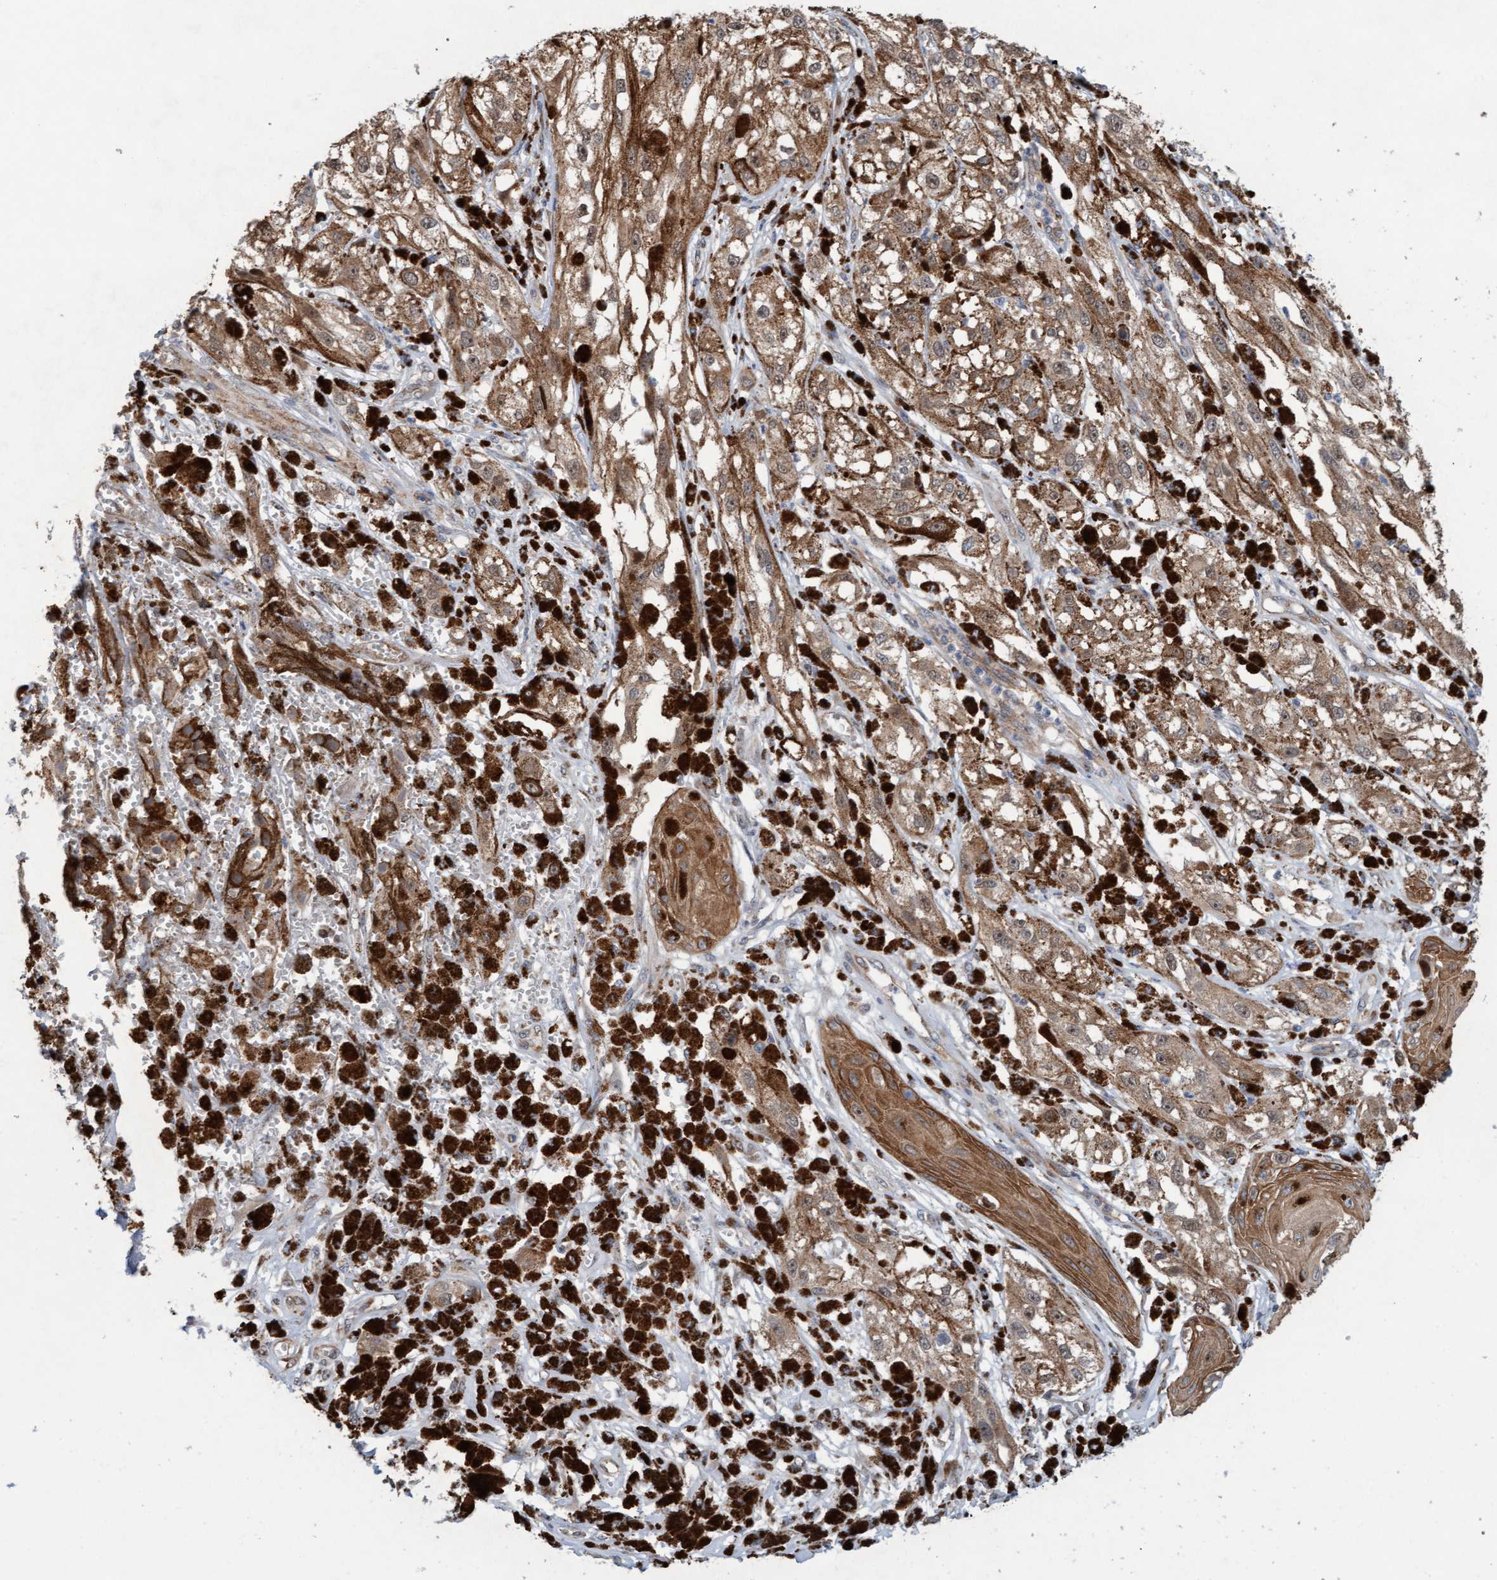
{"staining": {"intensity": "moderate", "quantity": ">75%", "location": "cytoplasmic/membranous"}, "tissue": "melanoma", "cell_type": "Tumor cells", "image_type": "cancer", "snomed": [{"axis": "morphology", "description": "Malignant melanoma, NOS"}, {"axis": "topography", "description": "Skin"}], "caption": "Immunohistochemistry (IHC) of human melanoma displays medium levels of moderate cytoplasmic/membranous staining in approximately >75% of tumor cells. The protein of interest is stained brown, and the nuclei are stained in blue (DAB IHC with brightfield microscopy, high magnification).", "gene": "ZNF566", "patient": {"sex": "male", "age": 88}}